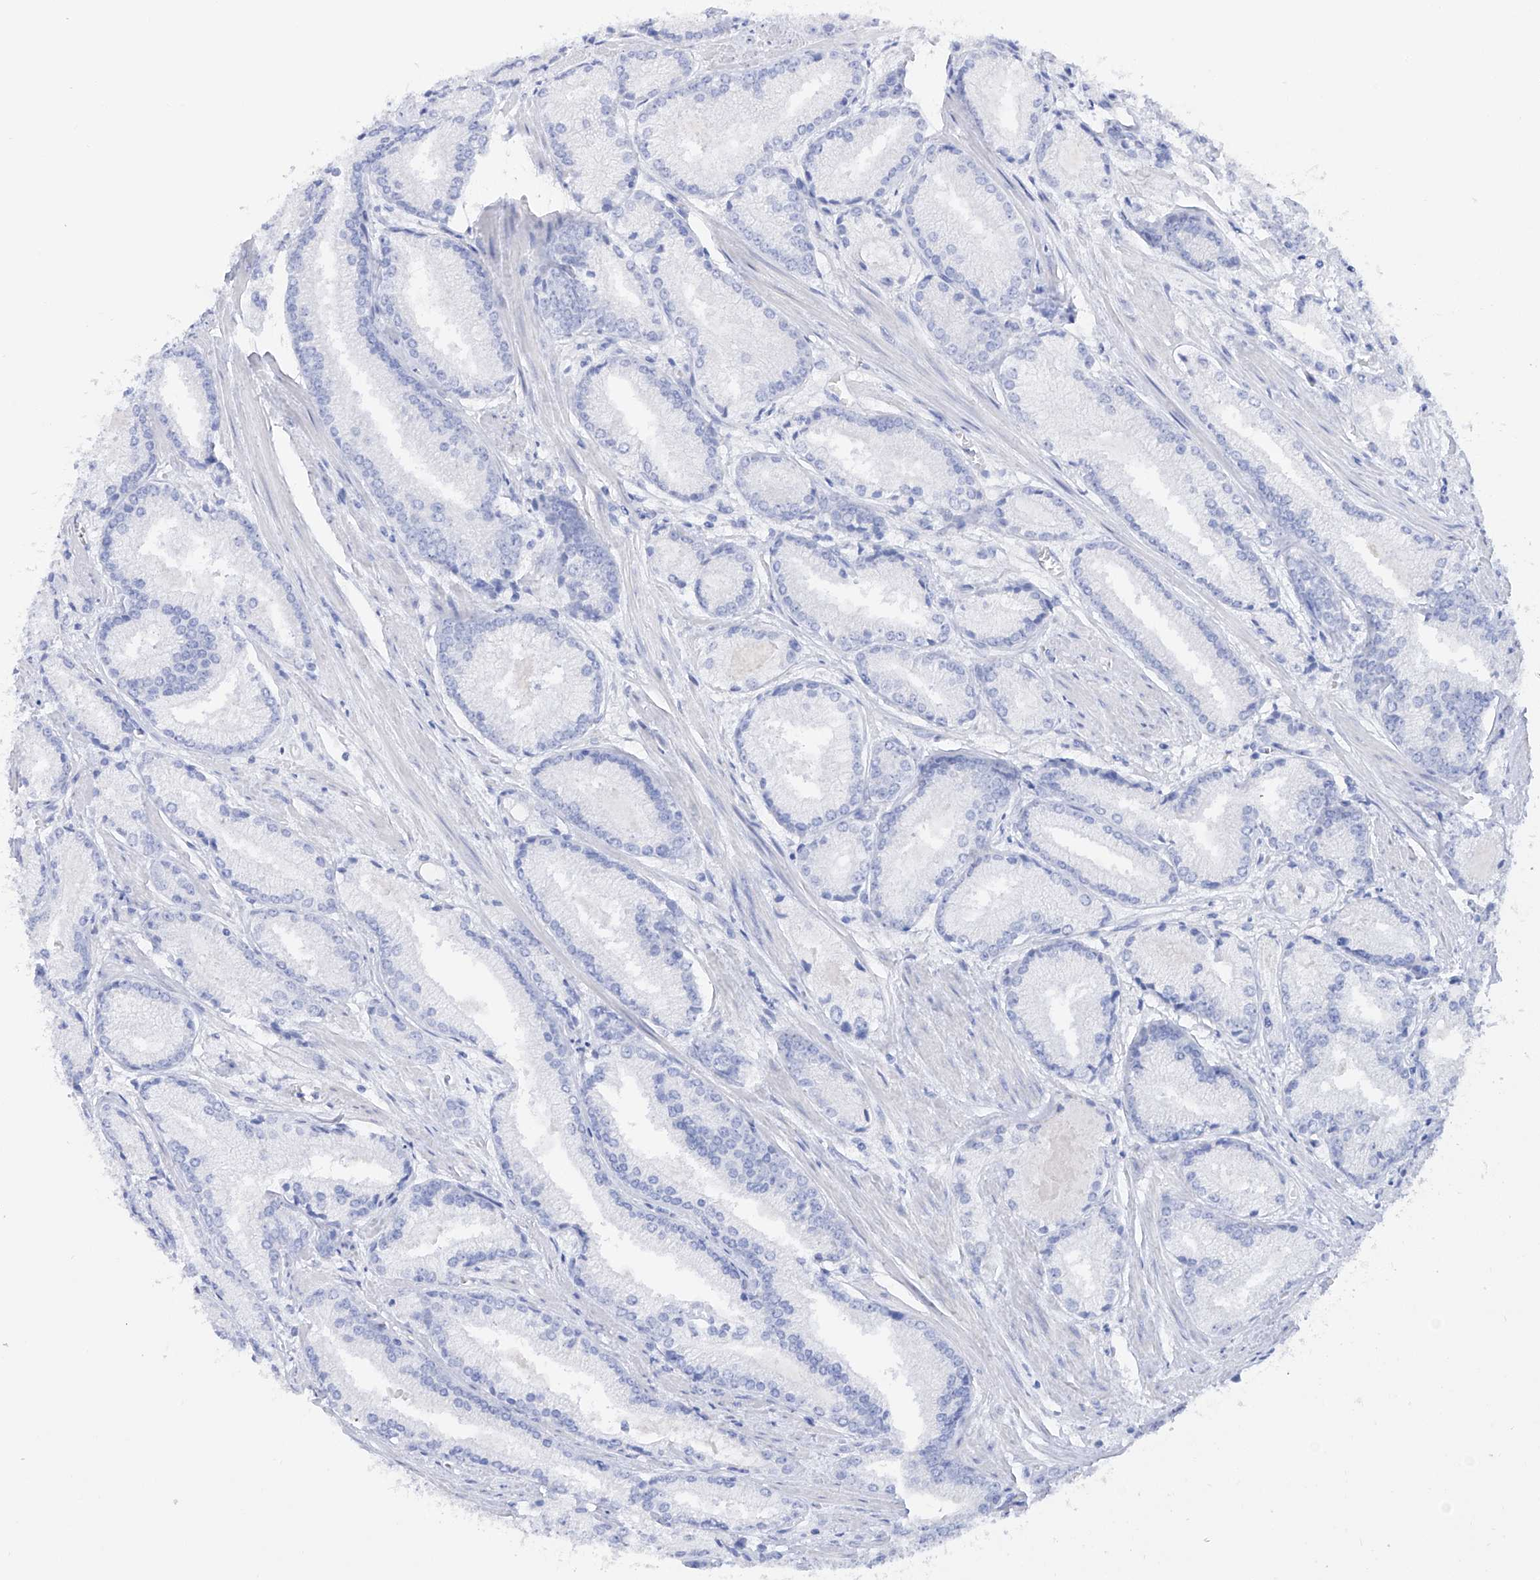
{"staining": {"intensity": "negative", "quantity": "none", "location": "none"}, "tissue": "prostate cancer", "cell_type": "Tumor cells", "image_type": "cancer", "snomed": [{"axis": "morphology", "description": "Adenocarcinoma, Low grade"}, {"axis": "topography", "description": "Prostate"}], "caption": "Protein analysis of prostate cancer (adenocarcinoma (low-grade)) reveals no significant staining in tumor cells.", "gene": "TRPC7", "patient": {"sex": "male", "age": 54}}